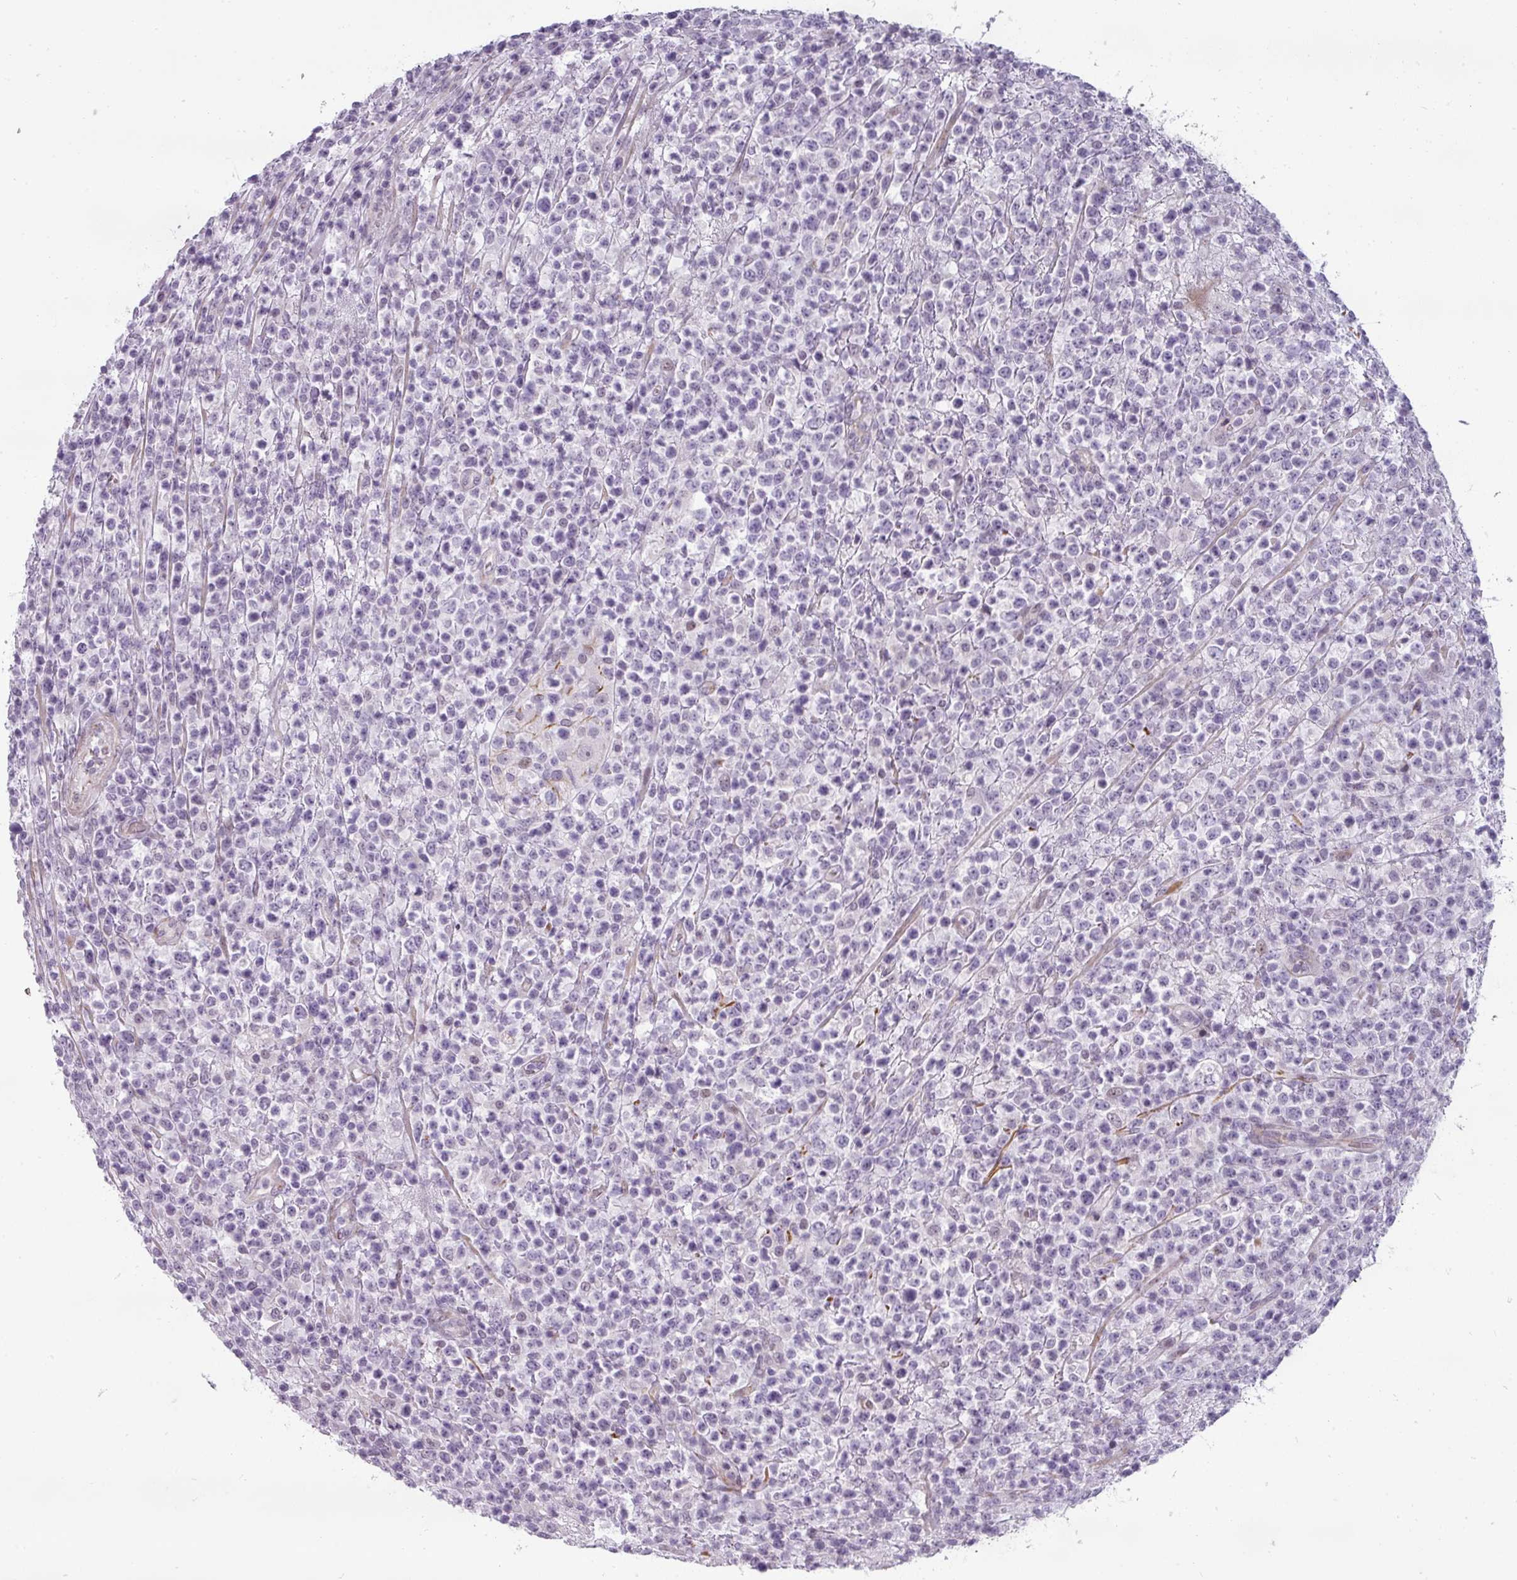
{"staining": {"intensity": "negative", "quantity": "none", "location": "none"}, "tissue": "lymphoma", "cell_type": "Tumor cells", "image_type": "cancer", "snomed": [{"axis": "morphology", "description": "Malignant lymphoma, non-Hodgkin's type, High grade"}, {"axis": "topography", "description": "Colon"}], "caption": "DAB immunohistochemical staining of human malignant lymphoma, non-Hodgkin's type (high-grade) exhibits no significant positivity in tumor cells. (Stains: DAB (3,3'-diaminobenzidine) immunohistochemistry (IHC) with hematoxylin counter stain, Microscopy: brightfield microscopy at high magnification).", "gene": "CHRDL1", "patient": {"sex": "female", "age": 53}}